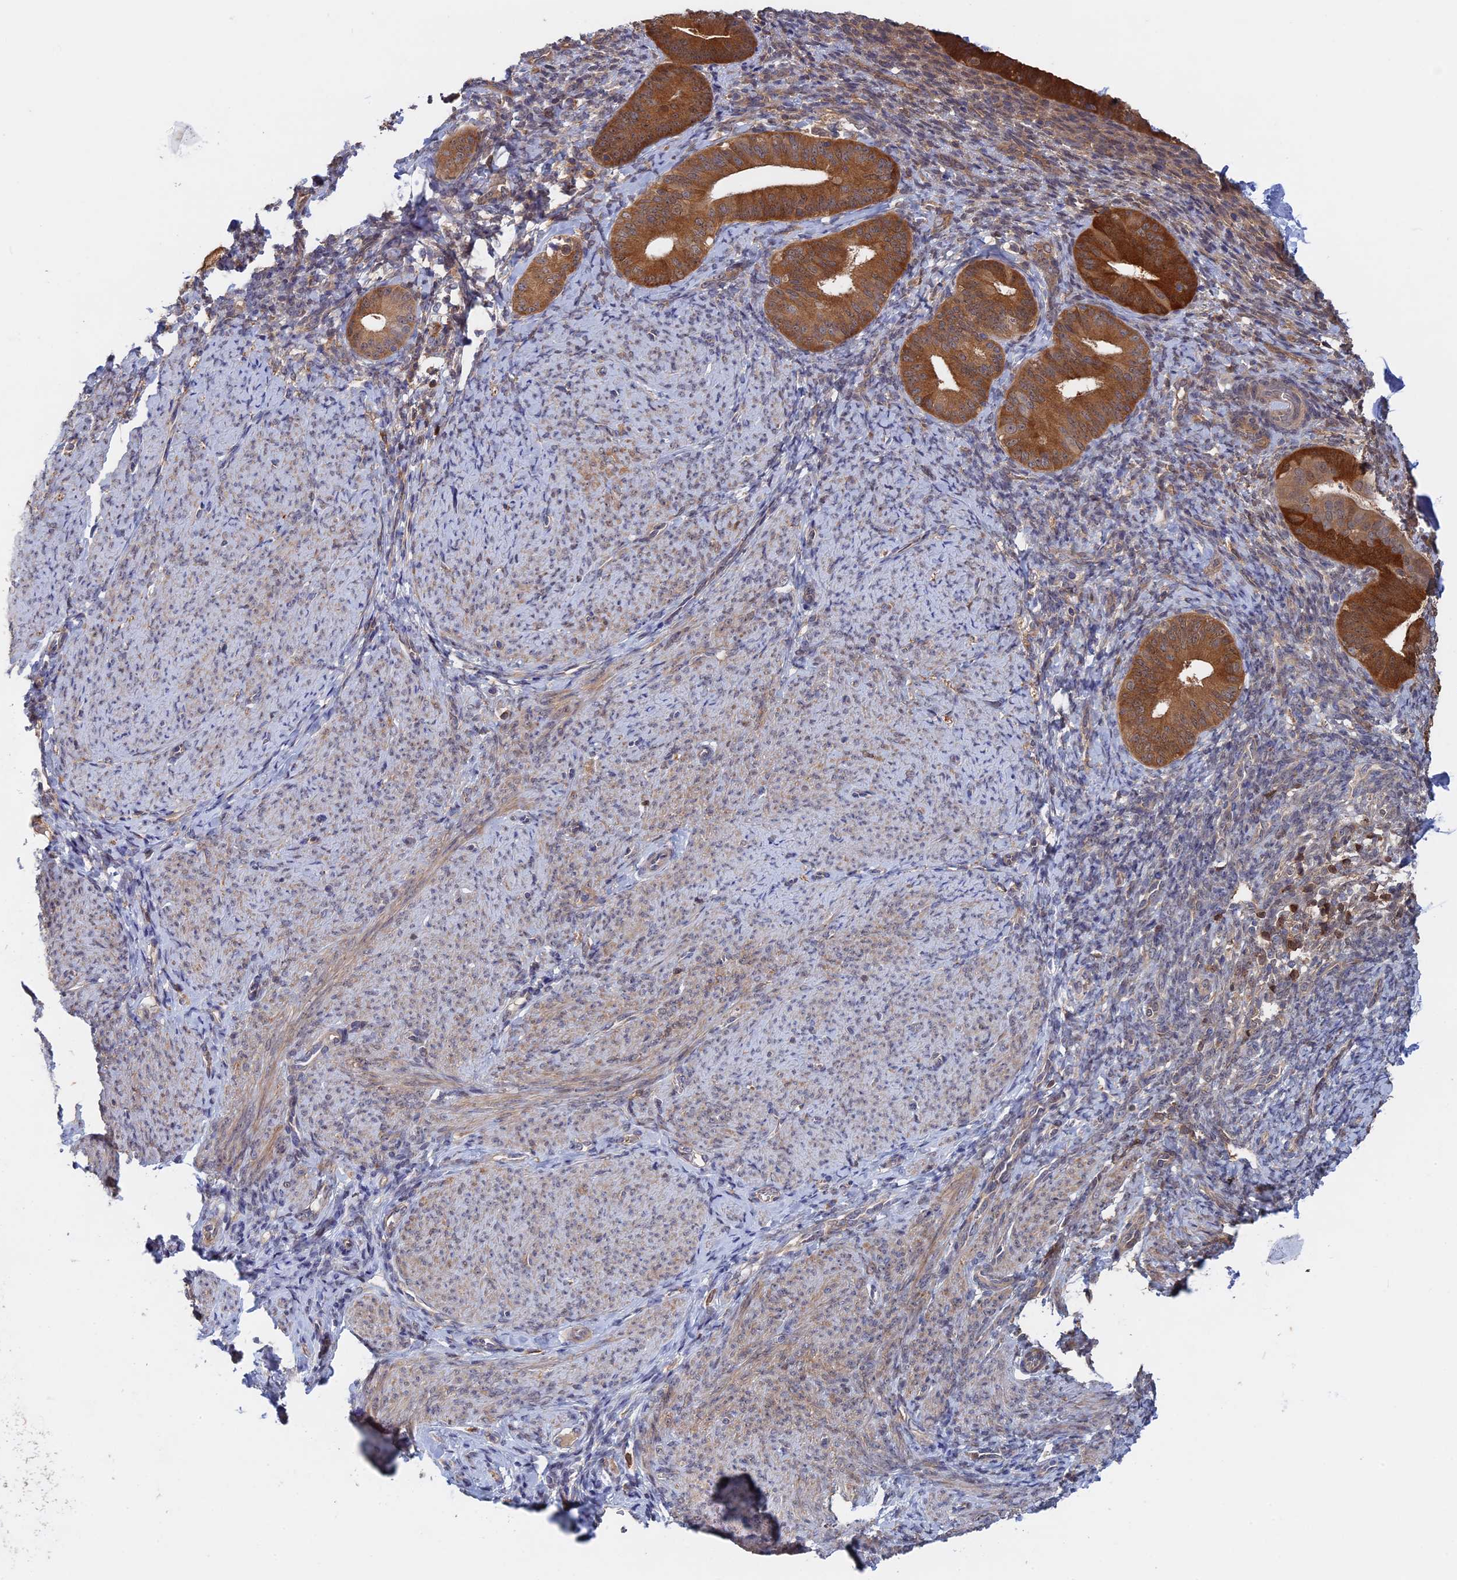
{"staining": {"intensity": "weak", "quantity": "25%-75%", "location": "cytoplasmic/membranous"}, "tissue": "endometrium", "cell_type": "Cells in endometrial stroma", "image_type": "normal", "snomed": [{"axis": "morphology", "description": "Normal tissue, NOS"}, {"axis": "topography", "description": "Endometrium"}], "caption": "The immunohistochemical stain shows weak cytoplasmic/membranous staining in cells in endometrial stroma of benign endometrium. (DAB IHC with brightfield microscopy, high magnification).", "gene": "BLVRA", "patient": {"sex": "female", "age": 65}}